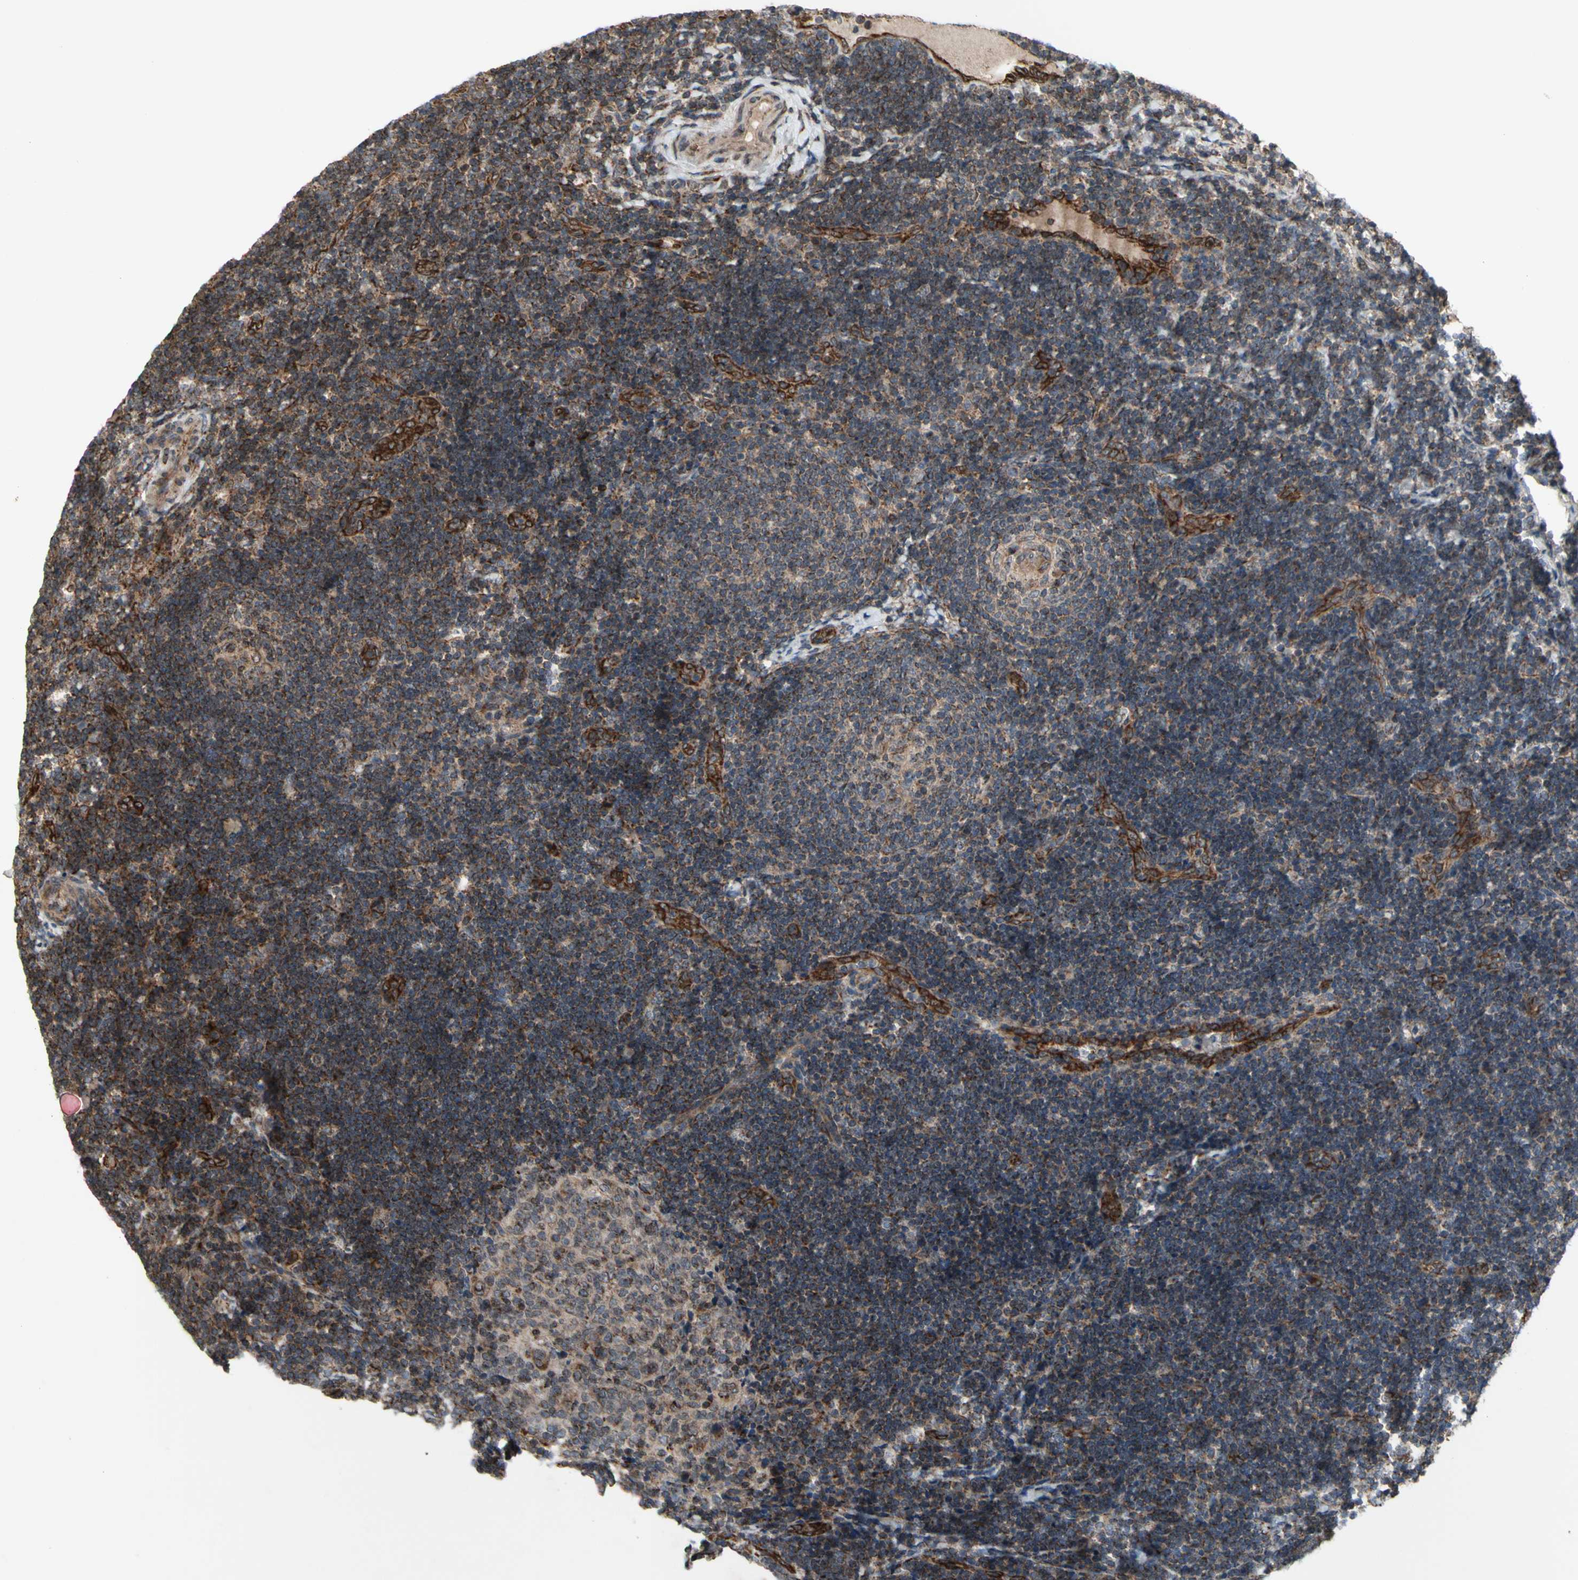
{"staining": {"intensity": "moderate", "quantity": ">75%", "location": "cytoplasmic/membranous"}, "tissue": "lymph node", "cell_type": "Germinal center cells", "image_type": "normal", "snomed": [{"axis": "morphology", "description": "Normal tissue, NOS"}, {"axis": "topography", "description": "Lymph node"}], "caption": "Moderate cytoplasmic/membranous staining for a protein is seen in about >75% of germinal center cells of unremarkable lymph node using IHC.", "gene": "SLC39A9", "patient": {"sex": "female", "age": 14}}